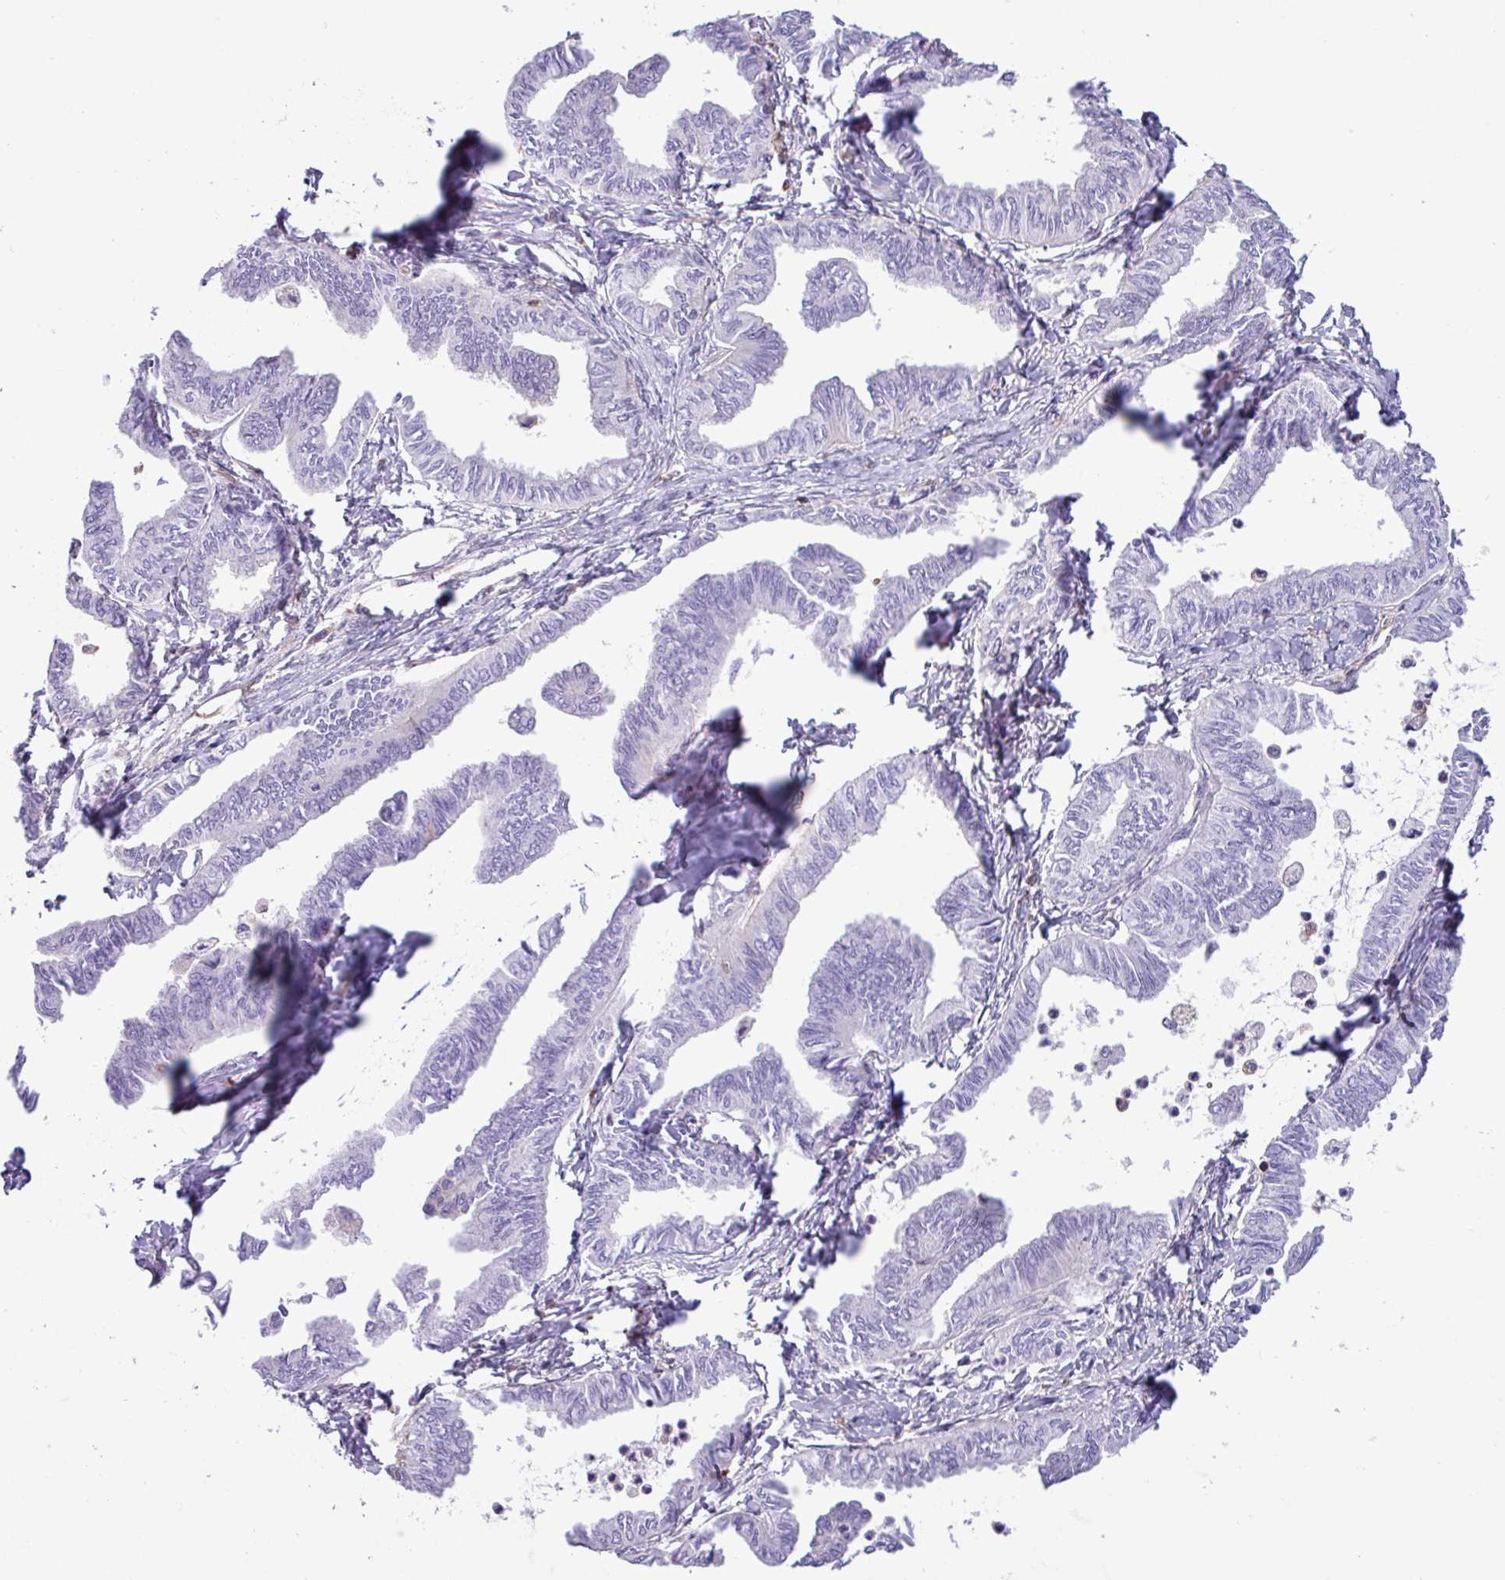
{"staining": {"intensity": "negative", "quantity": "none", "location": "none"}, "tissue": "ovarian cancer", "cell_type": "Tumor cells", "image_type": "cancer", "snomed": [{"axis": "morphology", "description": "Carcinoma, endometroid"}, {"axis": "topography", "description": "Ovary"}], "caption": "DAB immunohistochemical staining of ovarian endometroid carcinoma displays no significant expression in tumor cells. (Stains: DAB IHC with hematoxylin counter stain, Microscopy: brightfield microscopy at high magnification).", "gene": "PPP1R18", "patient": {"sex": "female", "age": 70}}